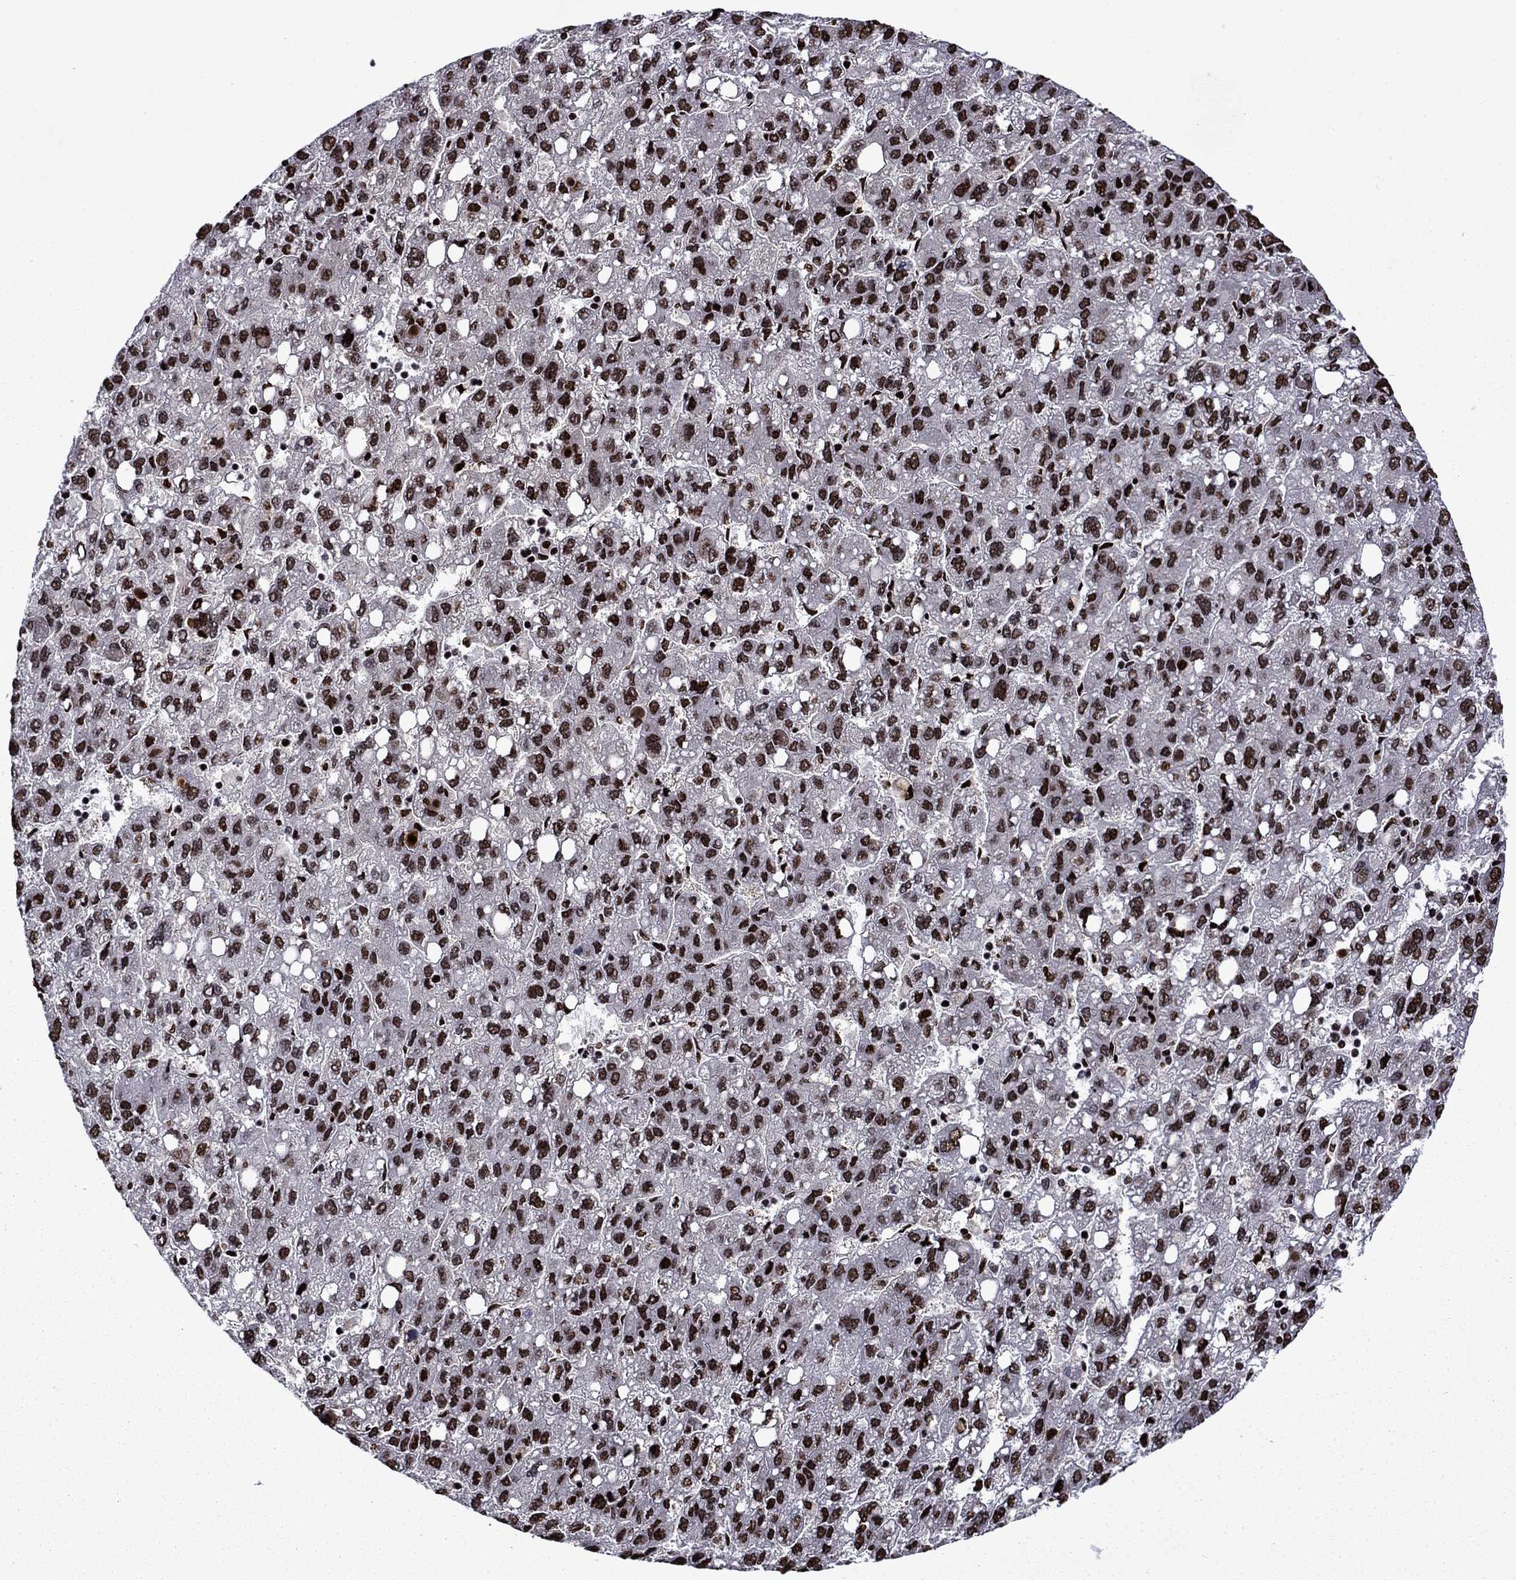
{"staining": {"intensity": "strong", "quantity": ">75%", "location": "nuclear"}, "tissue": "liver cancer", "cell_type": "Tumor cells", "image_type": "cancer", "snomed": [{"axis": "morphology", "description": "Carcinoma, Hepatocellular, NOS"}, {"axis": "topography", "description": "Liver"}], "caption": "Immunohistochemical staining of human liver cancer (hepatocellular carcinoma) reveals strong nuclear protein positivity in approximately >75% of tumor cells. The staining was performed using DAB, with brown indicating positive protein expression. Nuclei are stained blue with hematoxylin.", "gene": "LIMK1", "patient": {"sex": "female", "age": 82}}